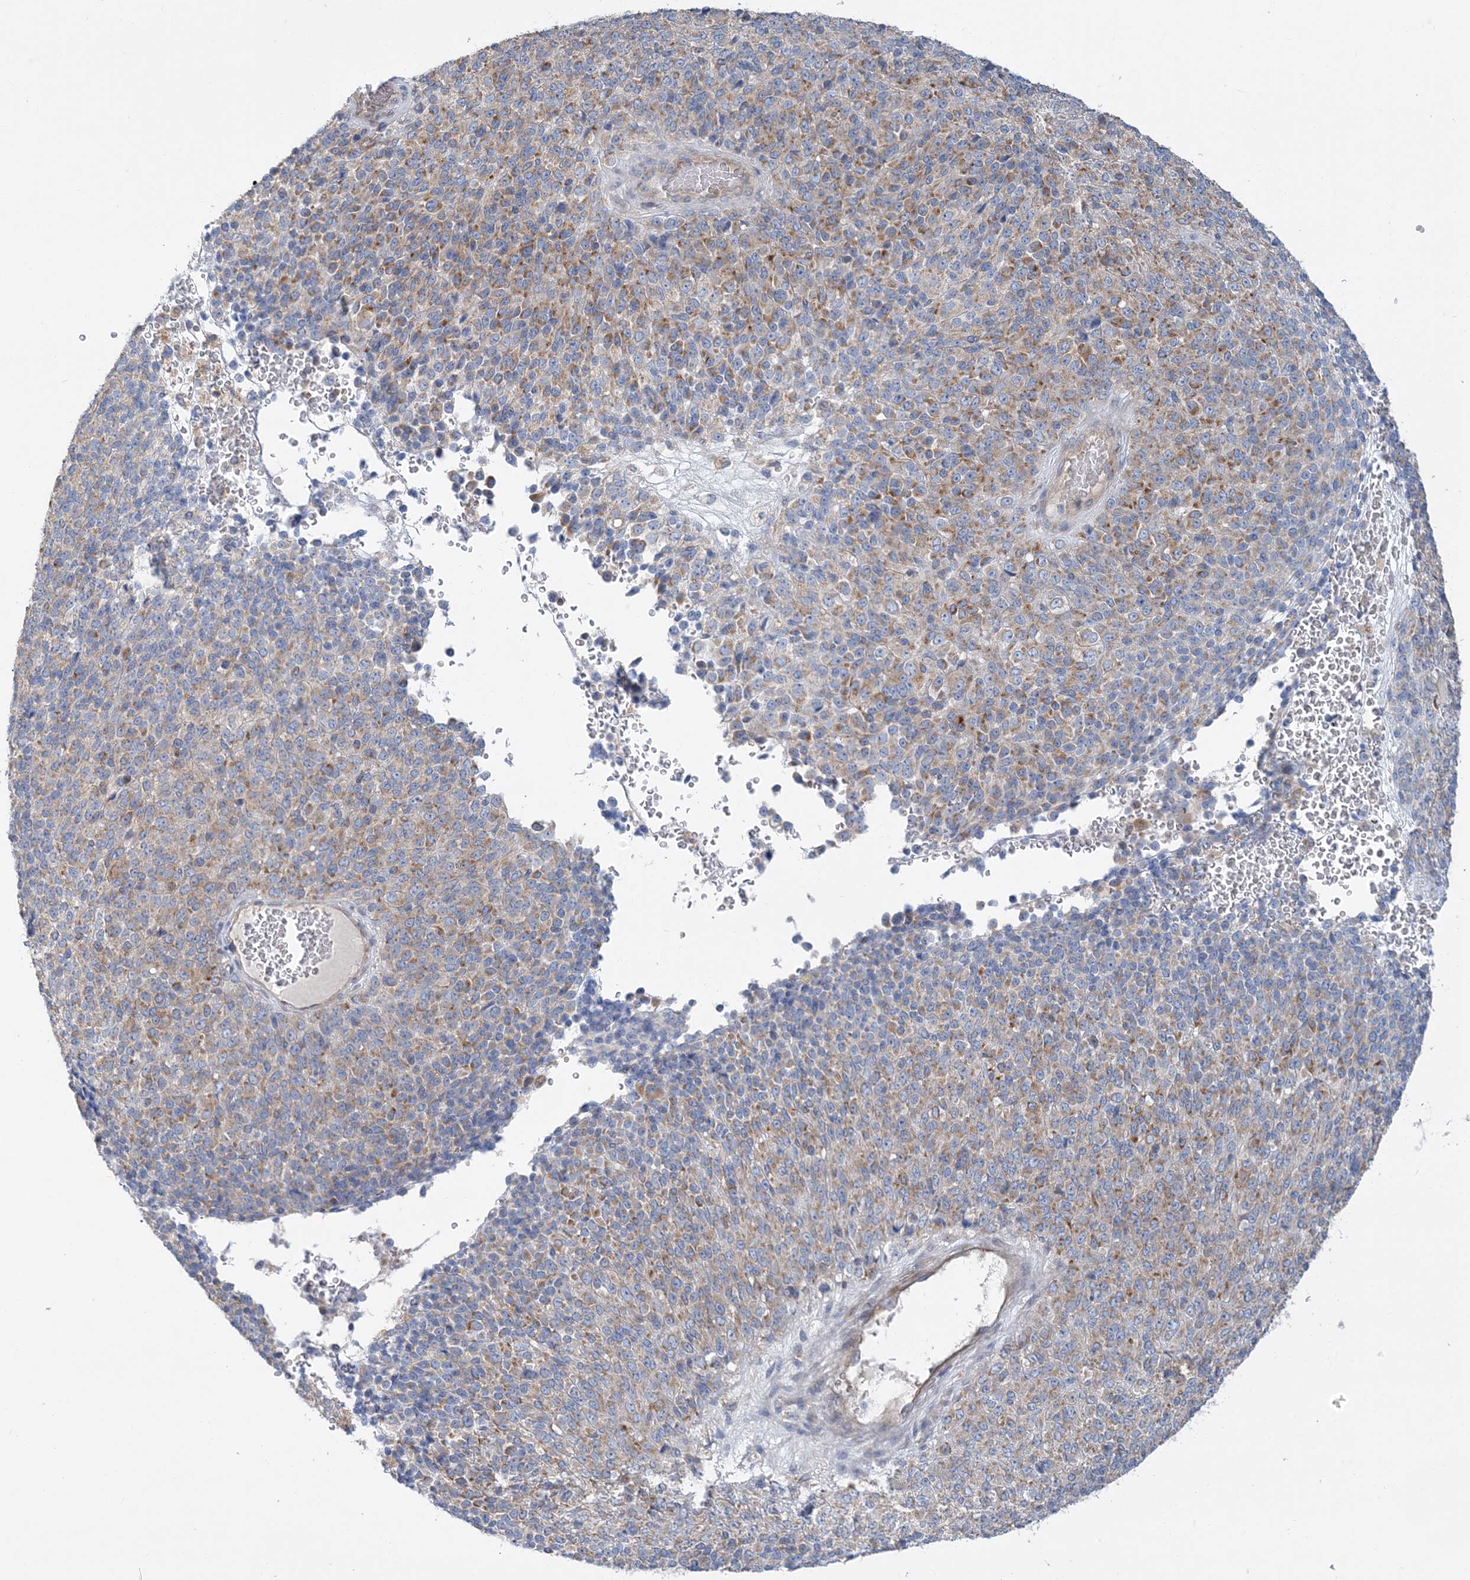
{"staining": {"intensity": "moderate", "quantity": "25%-75%", "location": "cytoplasmic/membranous"}, "tissue": "melanoma", "cell_type": "Tumor cells", "image_type": "cancer", "snomed": [{"axis": "morphology", "description": "Malignant melanoma, Metastatic site"}, {"axis": "topography", "description": "Brain"}], "caption": "Melanoma was stained to show a protein in brown. There is medium levels of moderate cytoplasmic/membranous staining in approximately 25%-75% of tumor cells. (IHC, brightfield microscopy, high magnification).", "gene": "FAM114A2", "patient": {"sex": "female", "age": 56}}